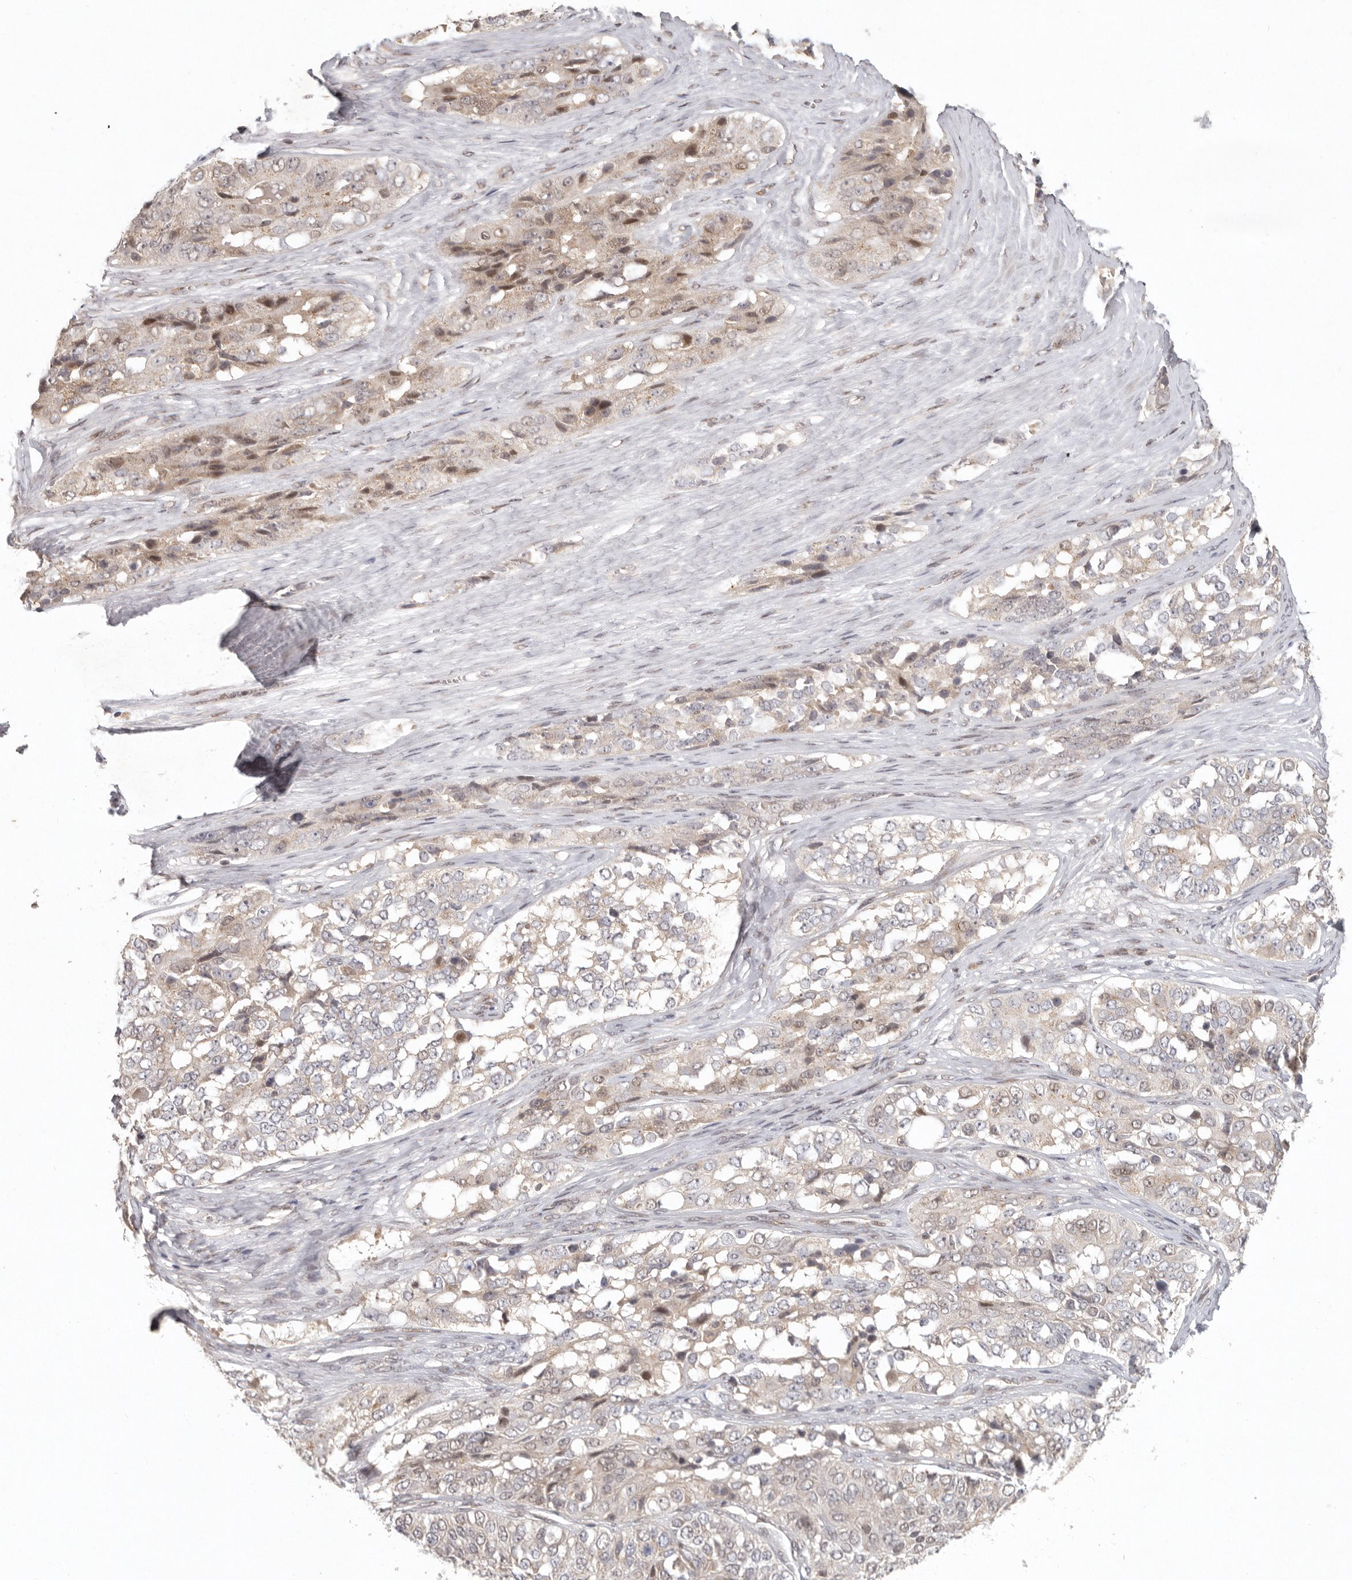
{"staining": {"intensity": "weak", "quantity": "25%-75%", "location": "cytoplasmic/membranous,nuclear"}, "tissue": "ovarian cancer", "cell_type": "Tumor cells", "image_type": "cancer", "snomed": [{"axis": "morphology", "description": "Carcinoma, endometroid"}, {"axis": "topography", "description": "Ovary"}], "caption": "A brown stain highlights weak cytoplasmic/membranous and nuclear staining of a protein in ovarian cancer tumor cells. (IHC, brightfield microscopy, high magnification).", "gene": "LRRC75A", "patient": {"sex": "female", "age": 51}}